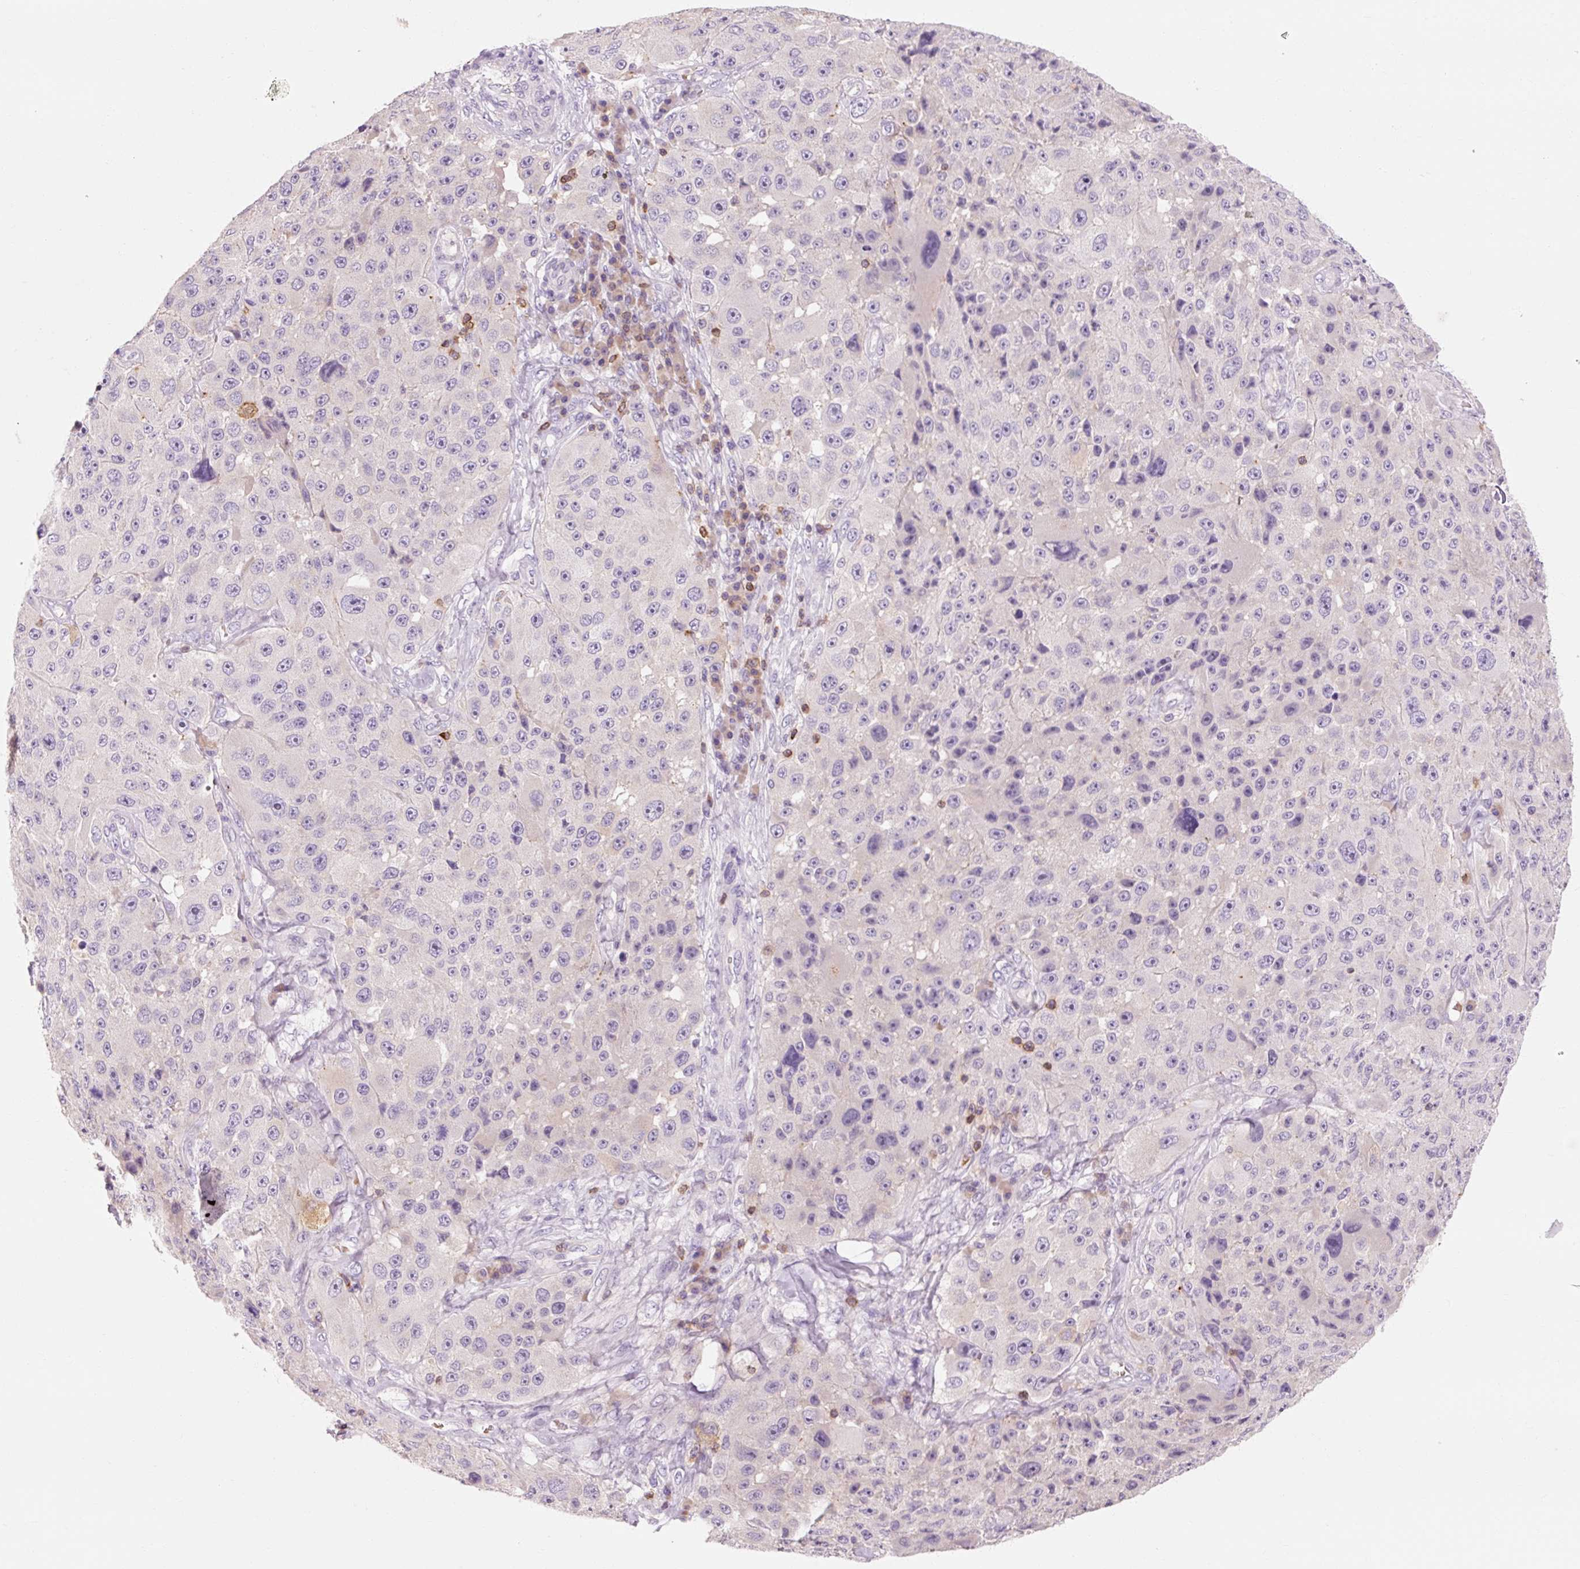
{"staining": {"intensity": "negative", "quantity": "none", "location": "none"}, "tissue": "melanoma", "cell_type": "Tumor cells", "image_type": "cancer", "snomed": [{"axis": "morphology", "description": "Malignant melanoma, Metastatic site"}, {"axis": "topography", "description": "Lymph node"}], "caption": "DAB (3,3'-diaminobenzidine) immunohistochemical staining of malignant melanoma (metastatic site) reveals no significant staining in tumor cells. (Stains: DAB IHC with hematoxylin counter stain, Microscopy: brightfield microscopy at high magnification).", "gene": "OR8K1", "patient": {"sex": "male", "age": 62}}